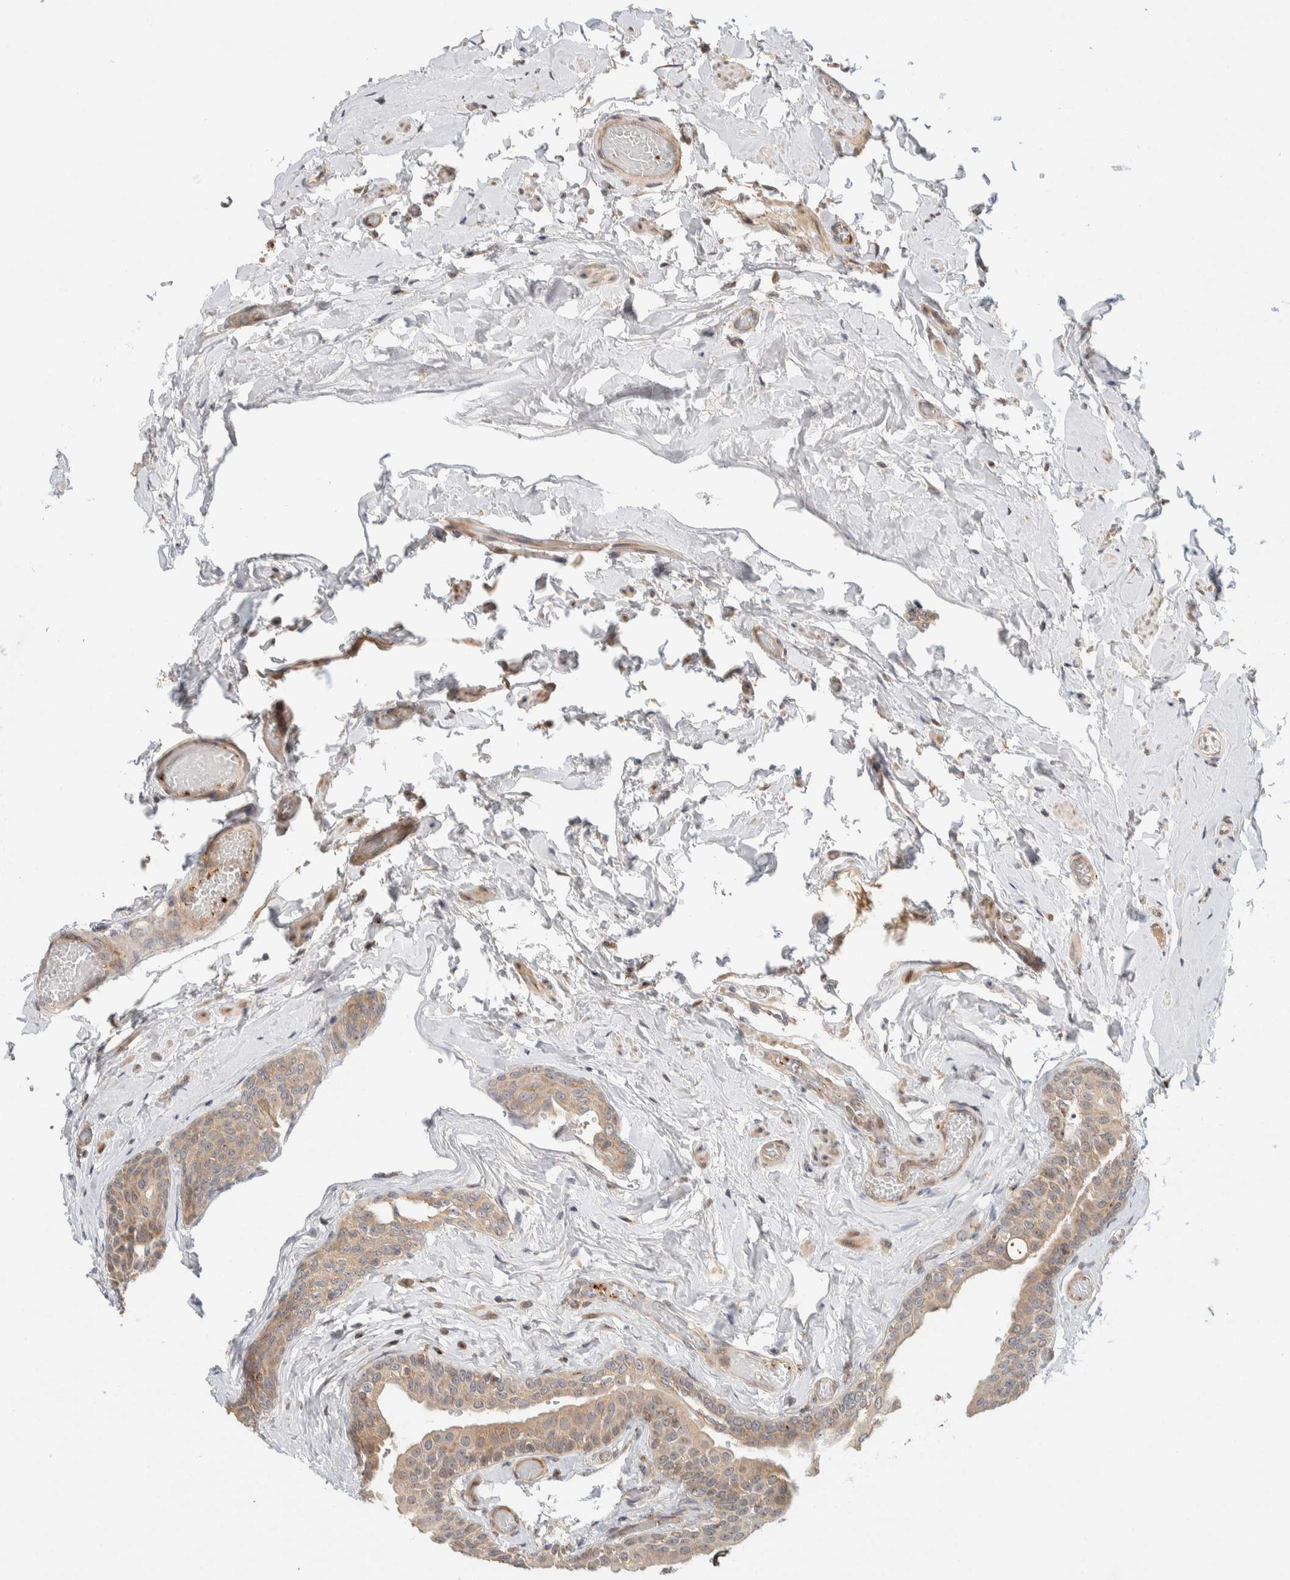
{"staining": {"intensity": "moderate", "quantity": ">75%", "location": "cytoplasmic/membranous"}, "tissue": "epididymis", "cell_type": "Glandular cells", "image_type": "normal", "snomed": [{"axis": "morphology", "description": "Normal tissue, NOS"}, {"axis": "topography", "description": "Testis"}, {"axis": "topography", "description": "Epididymis"}], "caption": "Brown immunohistochemical staining in unremarkable epididymis displays moderate cytoplasmic/membranous expression in about >75% of glandular cells. The protein is stained brown, and the nuclei are stained in blue (DAB IHC with brightfield microscopy, high magnification).", "gene": "KIF9", "patient": {"sex": "male", "age": 36}}